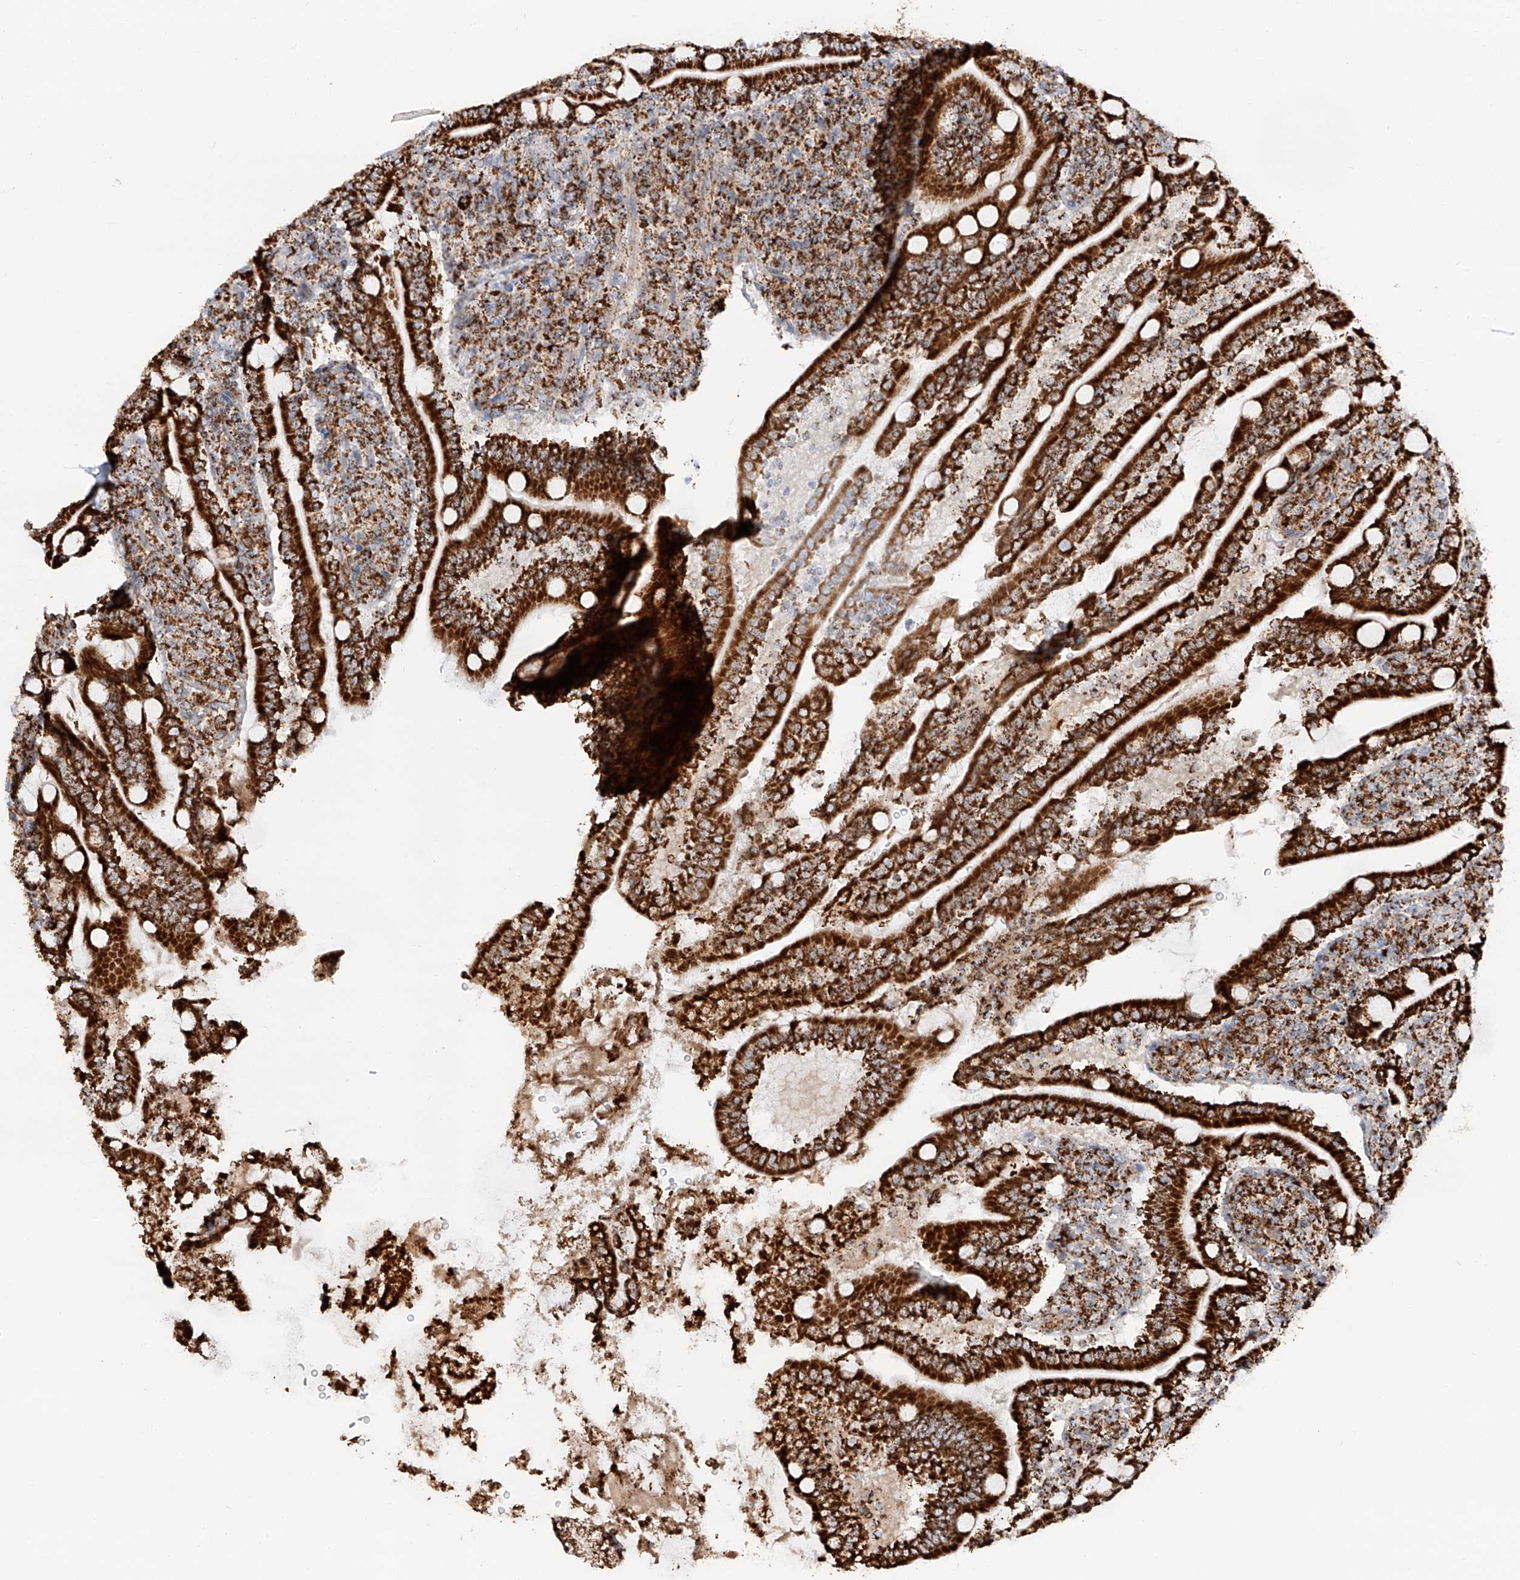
{"staining": {"intensity": "strong", "quantity": ">75%", "location": "cytoplasmic/membranous"}, "tissue": "duodenum", "cell_type": "Glandular cells", "image_type": "normal", "snomed": [{"axis": "morphology", "description": "Normal tissue, NOS"}, {"axis": "topography", "description": "Duodenum"}], "caption": "Benign duodenum exhibits strong cytoplasmic/membranous positivity in about >75% of glandular cells, visualized by immunohistochemistry.", "gene": "TTC27", "patient": {"sex": "male", "age": 35}}